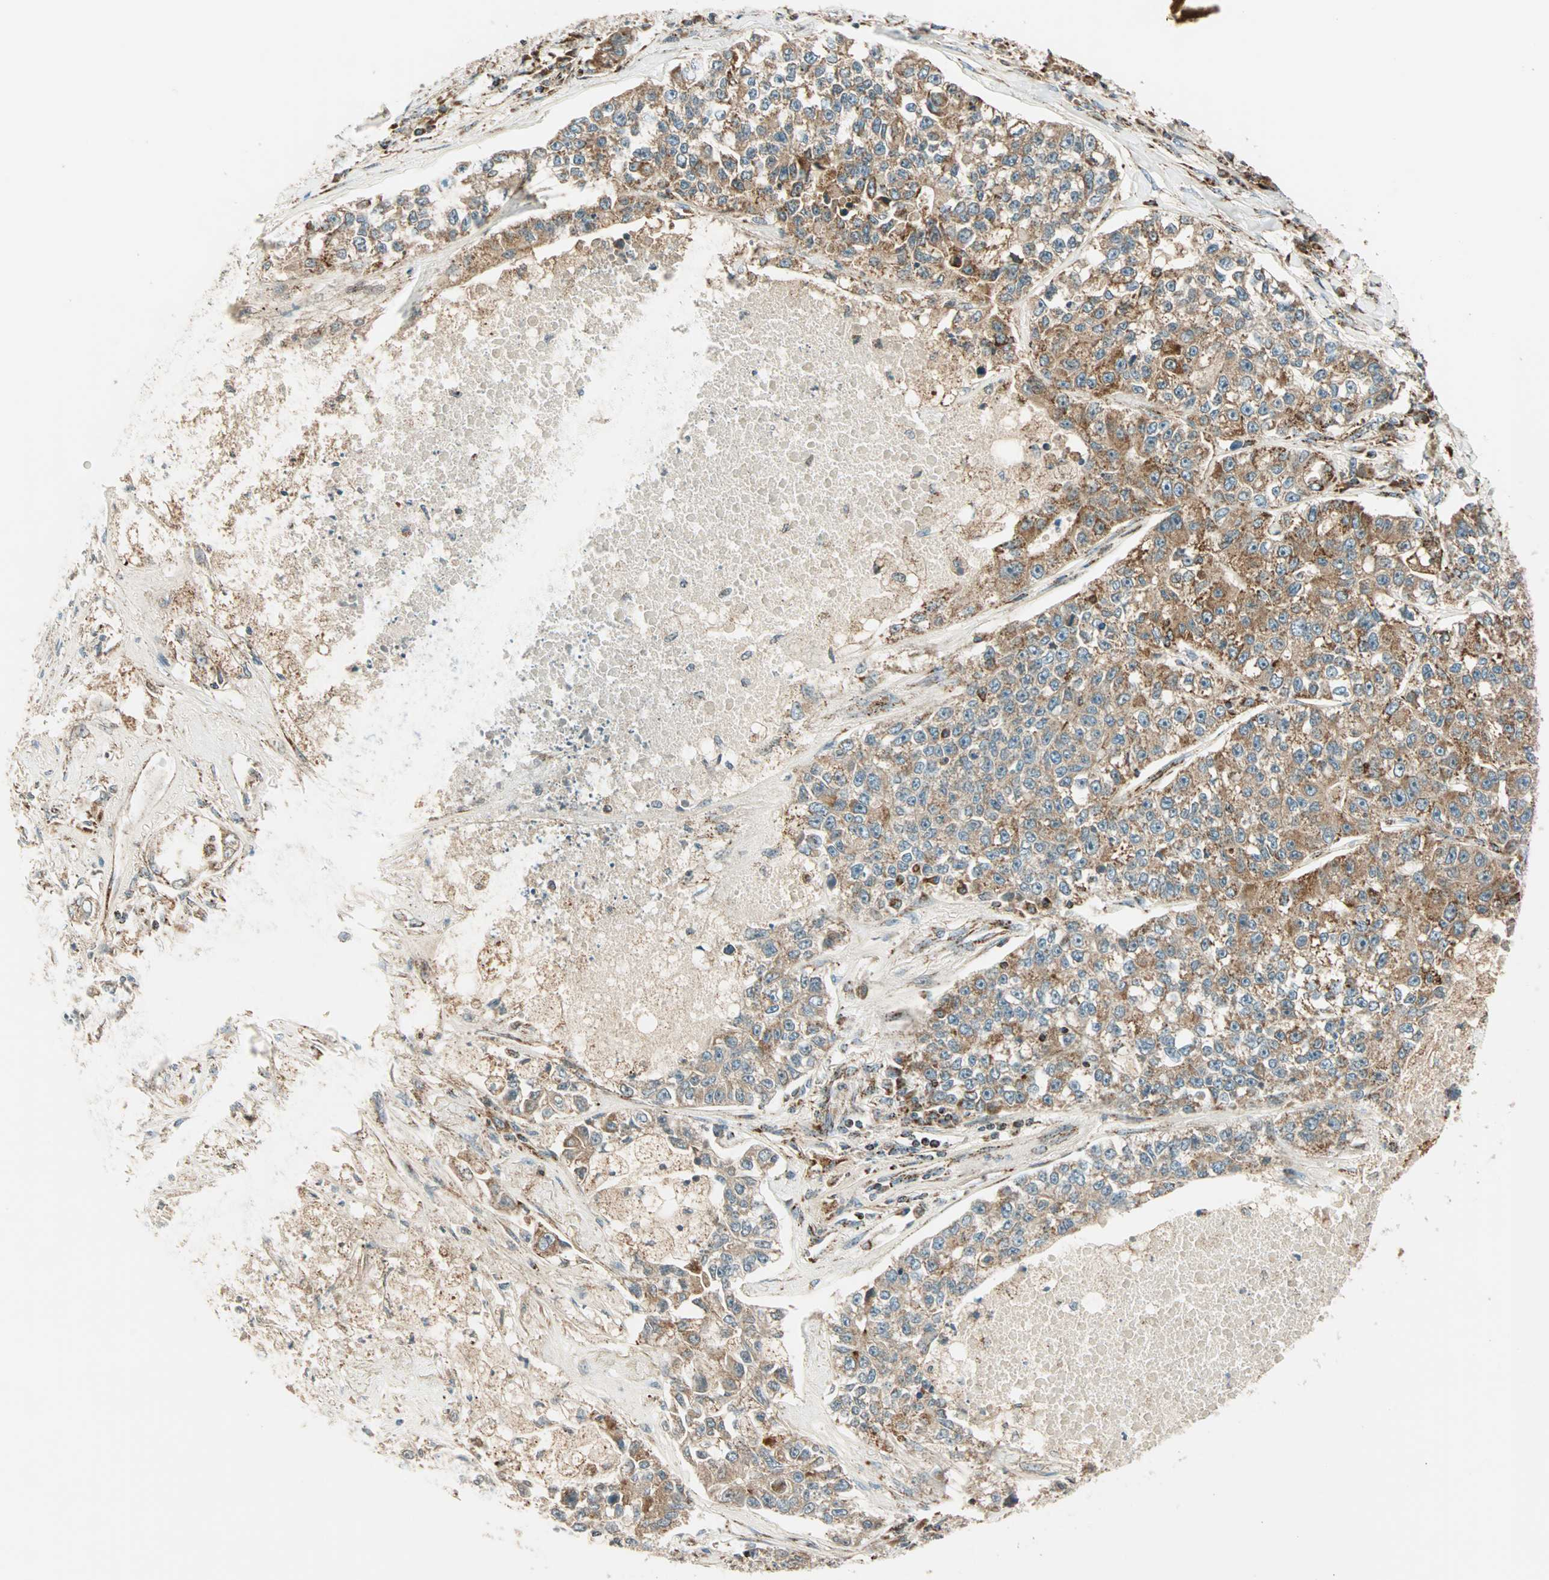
{"staining": {"intensity": "weak", "quantity": "25%-75%", "location": "cytoplasmic/membranous"}, "tissue": "lung cancer", "cell_type": "Tumor cells", "image_type": "cancer", "snomed": [{"axis": "morphology", "description": "Adenocarcinoma, NOS"}, {"axis": "topography", "description": "Lung"}], "caption": "The immunohistochemical stain highlights weak cytoplasmic/membranous positivity in tumor cells of adenocarcinoma (lung) tissue. (Brightfield microscopy of DAB IHC at high magnification).", "gene": "SPRY4", "patient": {"sex": "male", "age": 49}}